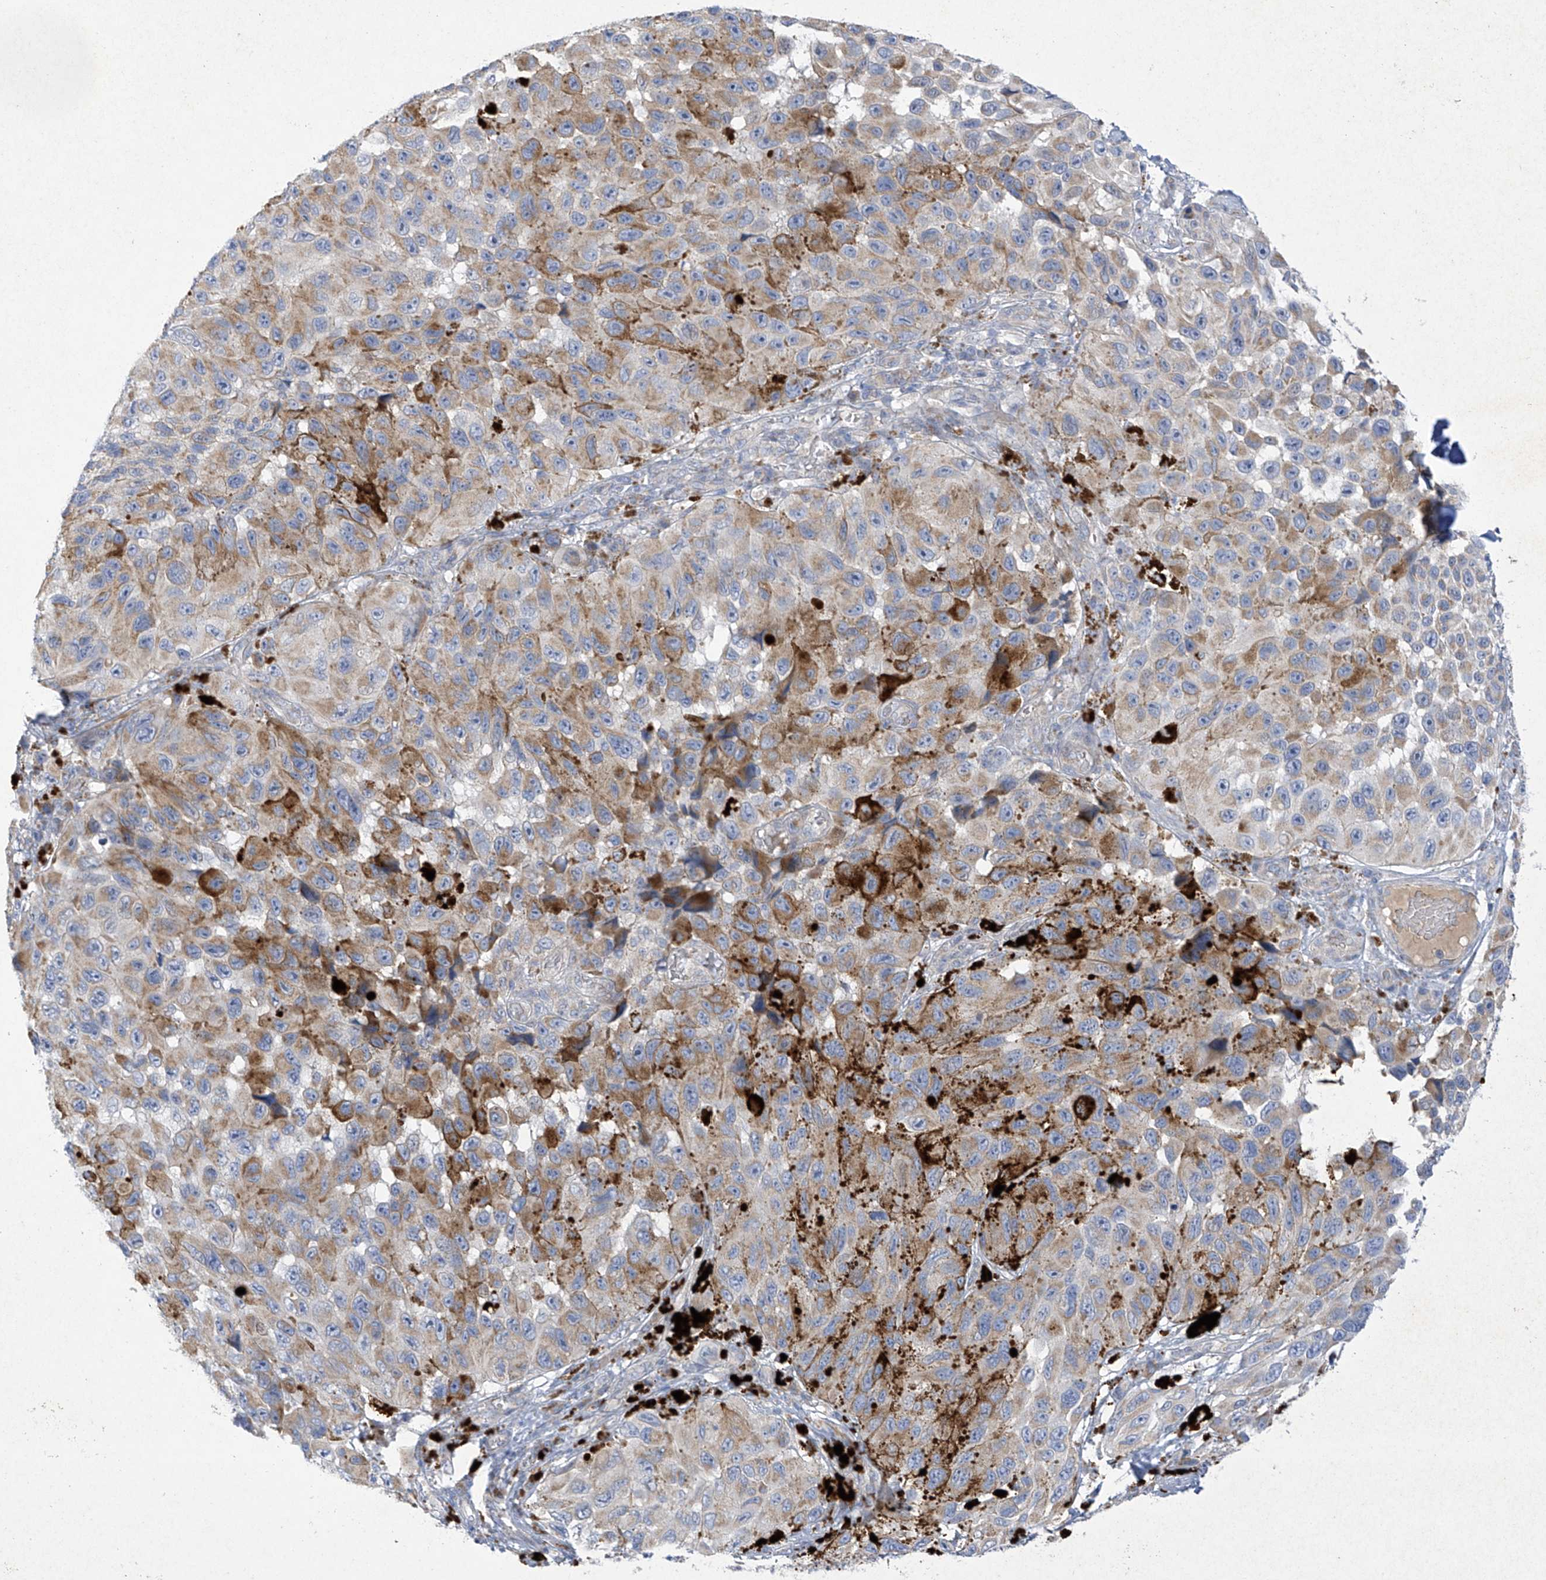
{"staining": {"intensity": "weak", "quantity": "<25%", "location": "cytoplasmic/membranous"}, "tissue": "melanoma", "cell_type": "Tumor cells", "image_type": "cancer", "snomed": [{"axis": "morphology", "description": "Malignant melanoma, NOS"}, {"axis": "topography", "description": "Skin"}], "caption": "Tumor cells show no significant expression in malignant melanoma.", "gene": "METTL18", "patient": {"sex": "female", "age": 73}}